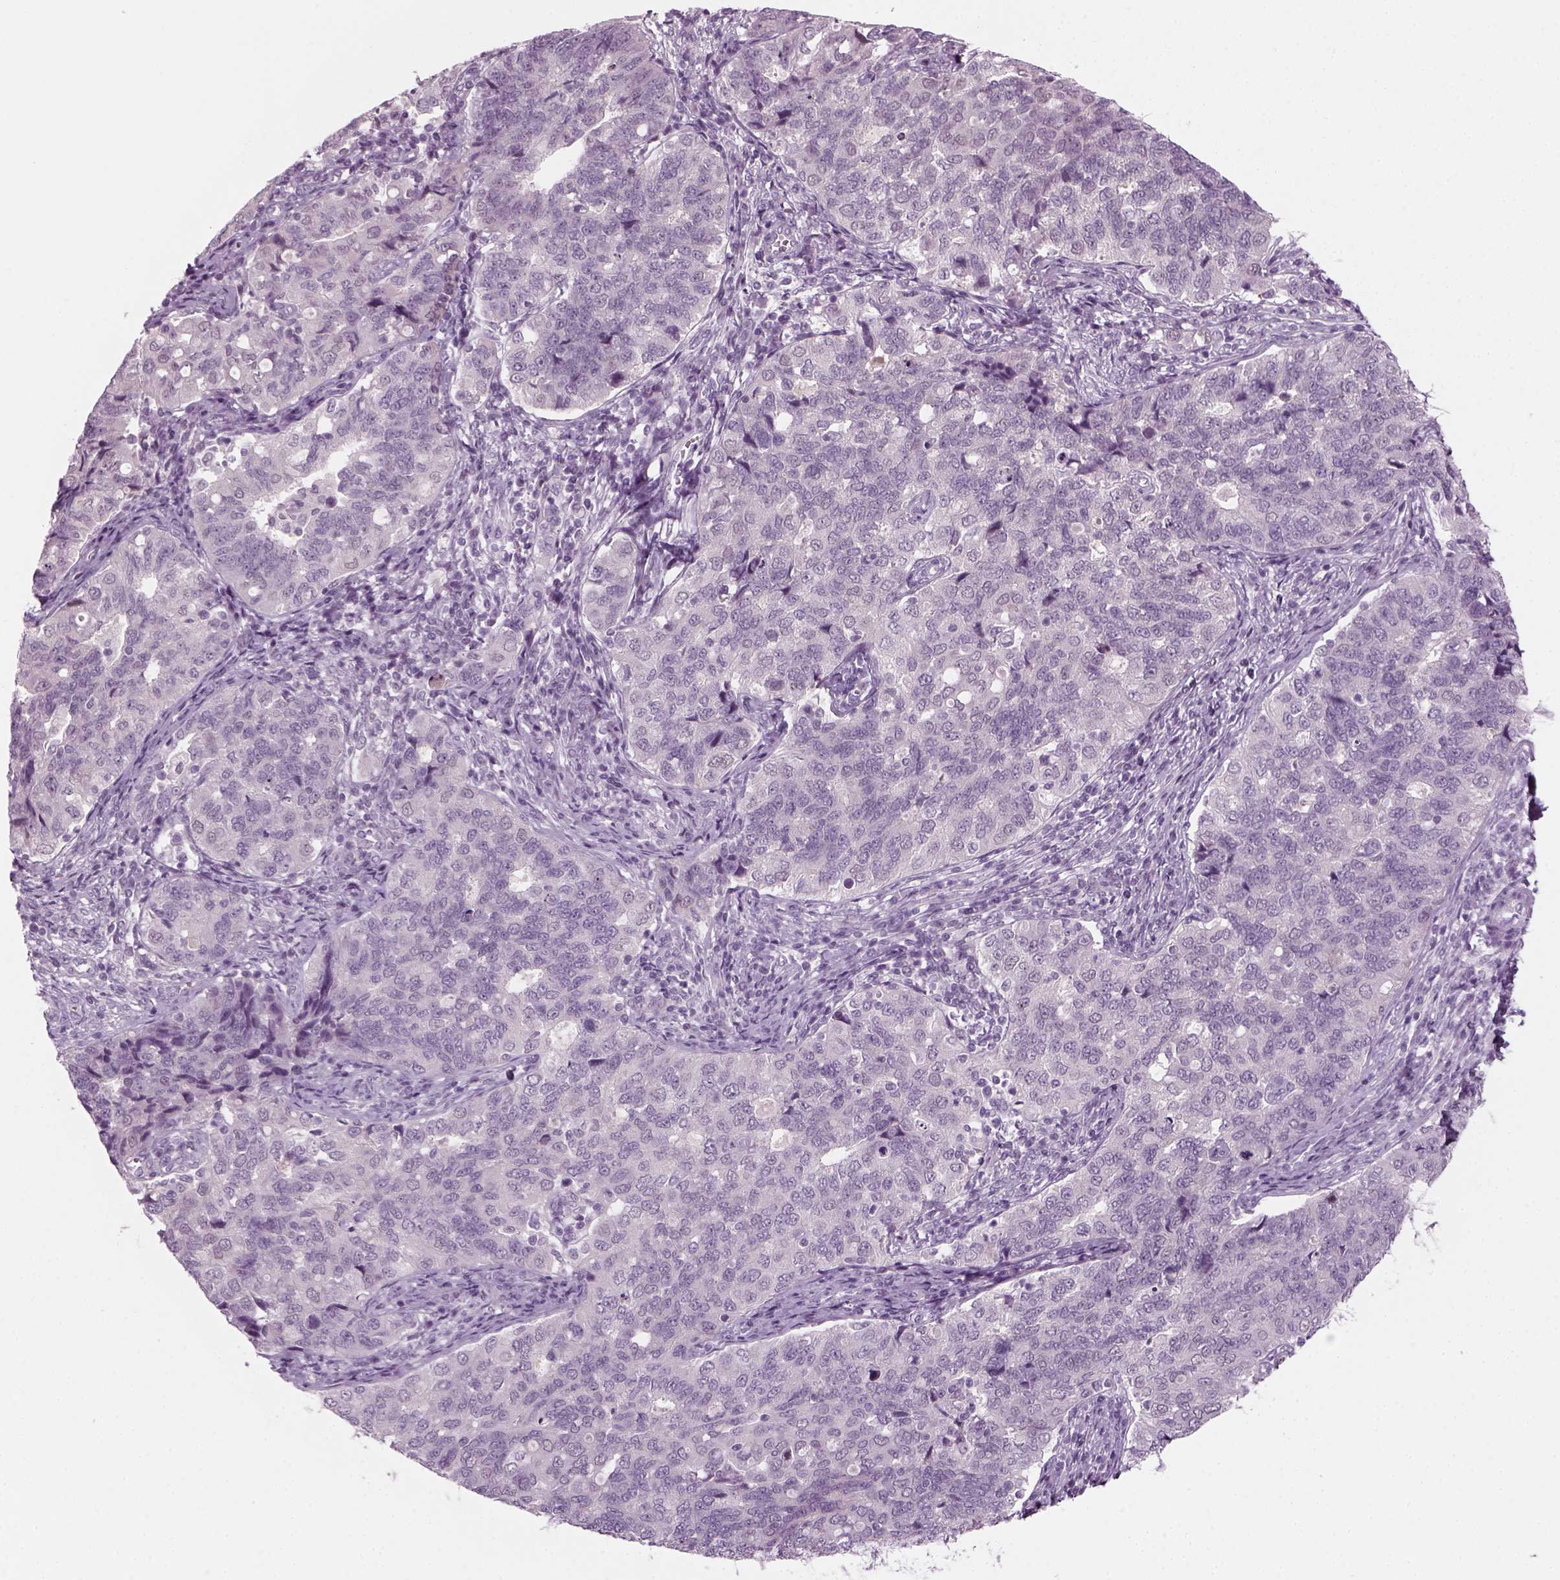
{"staining": {"intensity": "negative", "quantity": "none", "location": "none"}, "tissue": "endometrial cancer", "cell_type": "Tumor cells", "image_type": "cancer", "snomed": [{"axis": "morphology", "description": "Adenocarcinoma, NOS"}, {"axis": "topography", "description": "Endometrium"}], "caption": "High power microscopy image of an IHC histopathology image of endometrial cancer (adenocarcinoma), revealing no significant positivity in tumor cells.", "gene": "KRT75", "patient": {"sex": "female", "age": 43}}